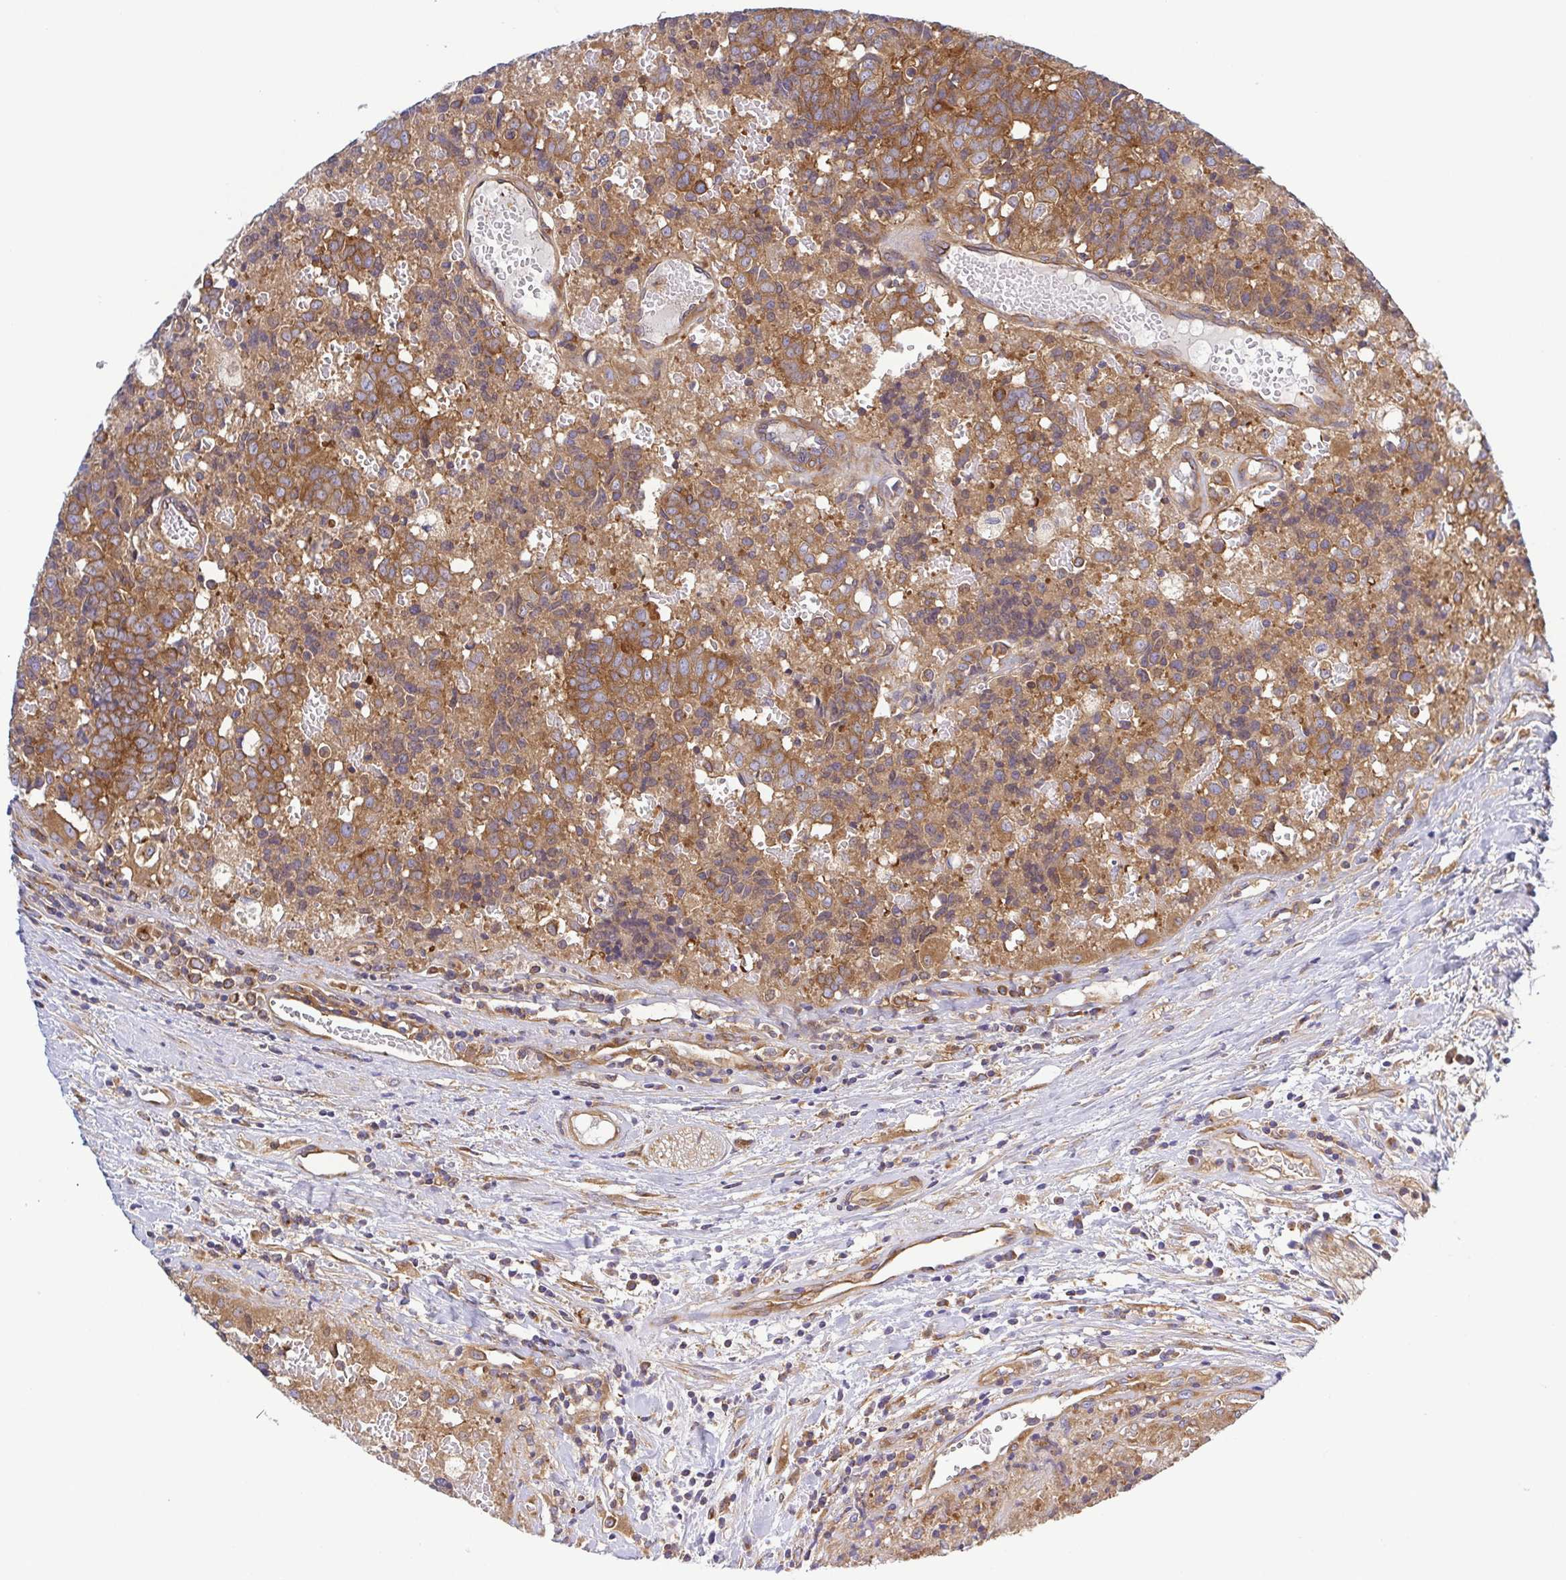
{"staining": {"intensity": "moderate", "quantity": ">75%", "location": "cytoplasmic/membranous"}, "tissue": "prostate cancer", "cell_type": "Tumor cells", "image_type": "cancer", "snomed": [{"axis": "morphology", "description": "Adenocarcinoma, High grade"}, {"axis": "topography", "description": "Prostate and seminal vesicle, NOS"}], "caption": "Moderate cytoplasmic/membranous staining is appreciated in about >75% of tumor cells in prostate cancer (adenocarcinoma (high-grade)). Ihc stains the protein of interest in brown and the nuclei are stained blue.", "gene": "KIF5B", "patient": {"sex": "male", "age": 60}}